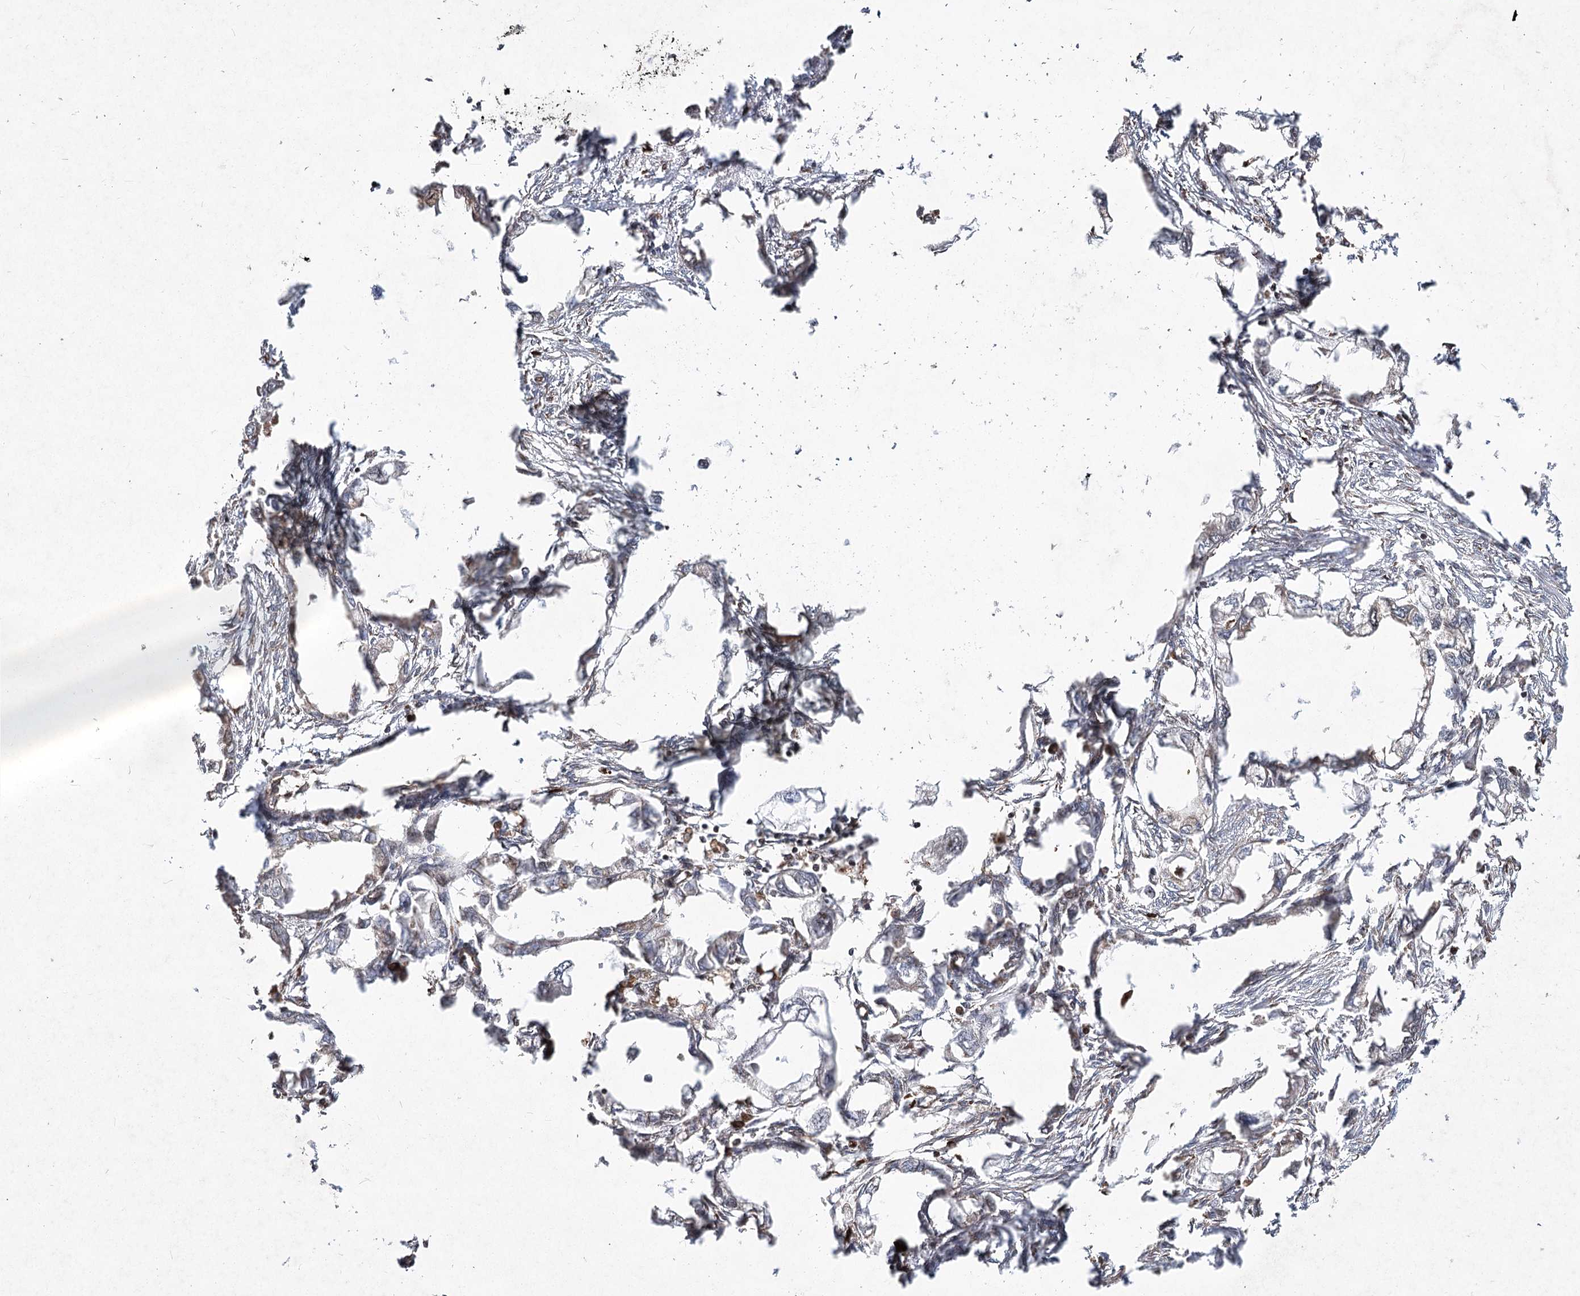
{"staining": {"intensity": "negative", "quantity": "none", "location": "none"}, "tissue": "endometrial cancer", "cell_type": "Tumor cells", "image_type": "cancer", "snomed": [{"axis": "morphology", "description": "Adenocarcinoma, NOS"}, {"axis": "morphology", "description": "Adenocarcinoma, metastatic, NOS"}, {"axis": "topography", "description": "Adipose tissue"}, {"axis": "topography", "description": "Endometrium"}], "caption": "Micrograph shows no protein expression in tumor cells of endometrial metastatic adenocarcinoma tissue.", "gene": "NHLRC2", "patient": {"sex": "female", "age": 67}}